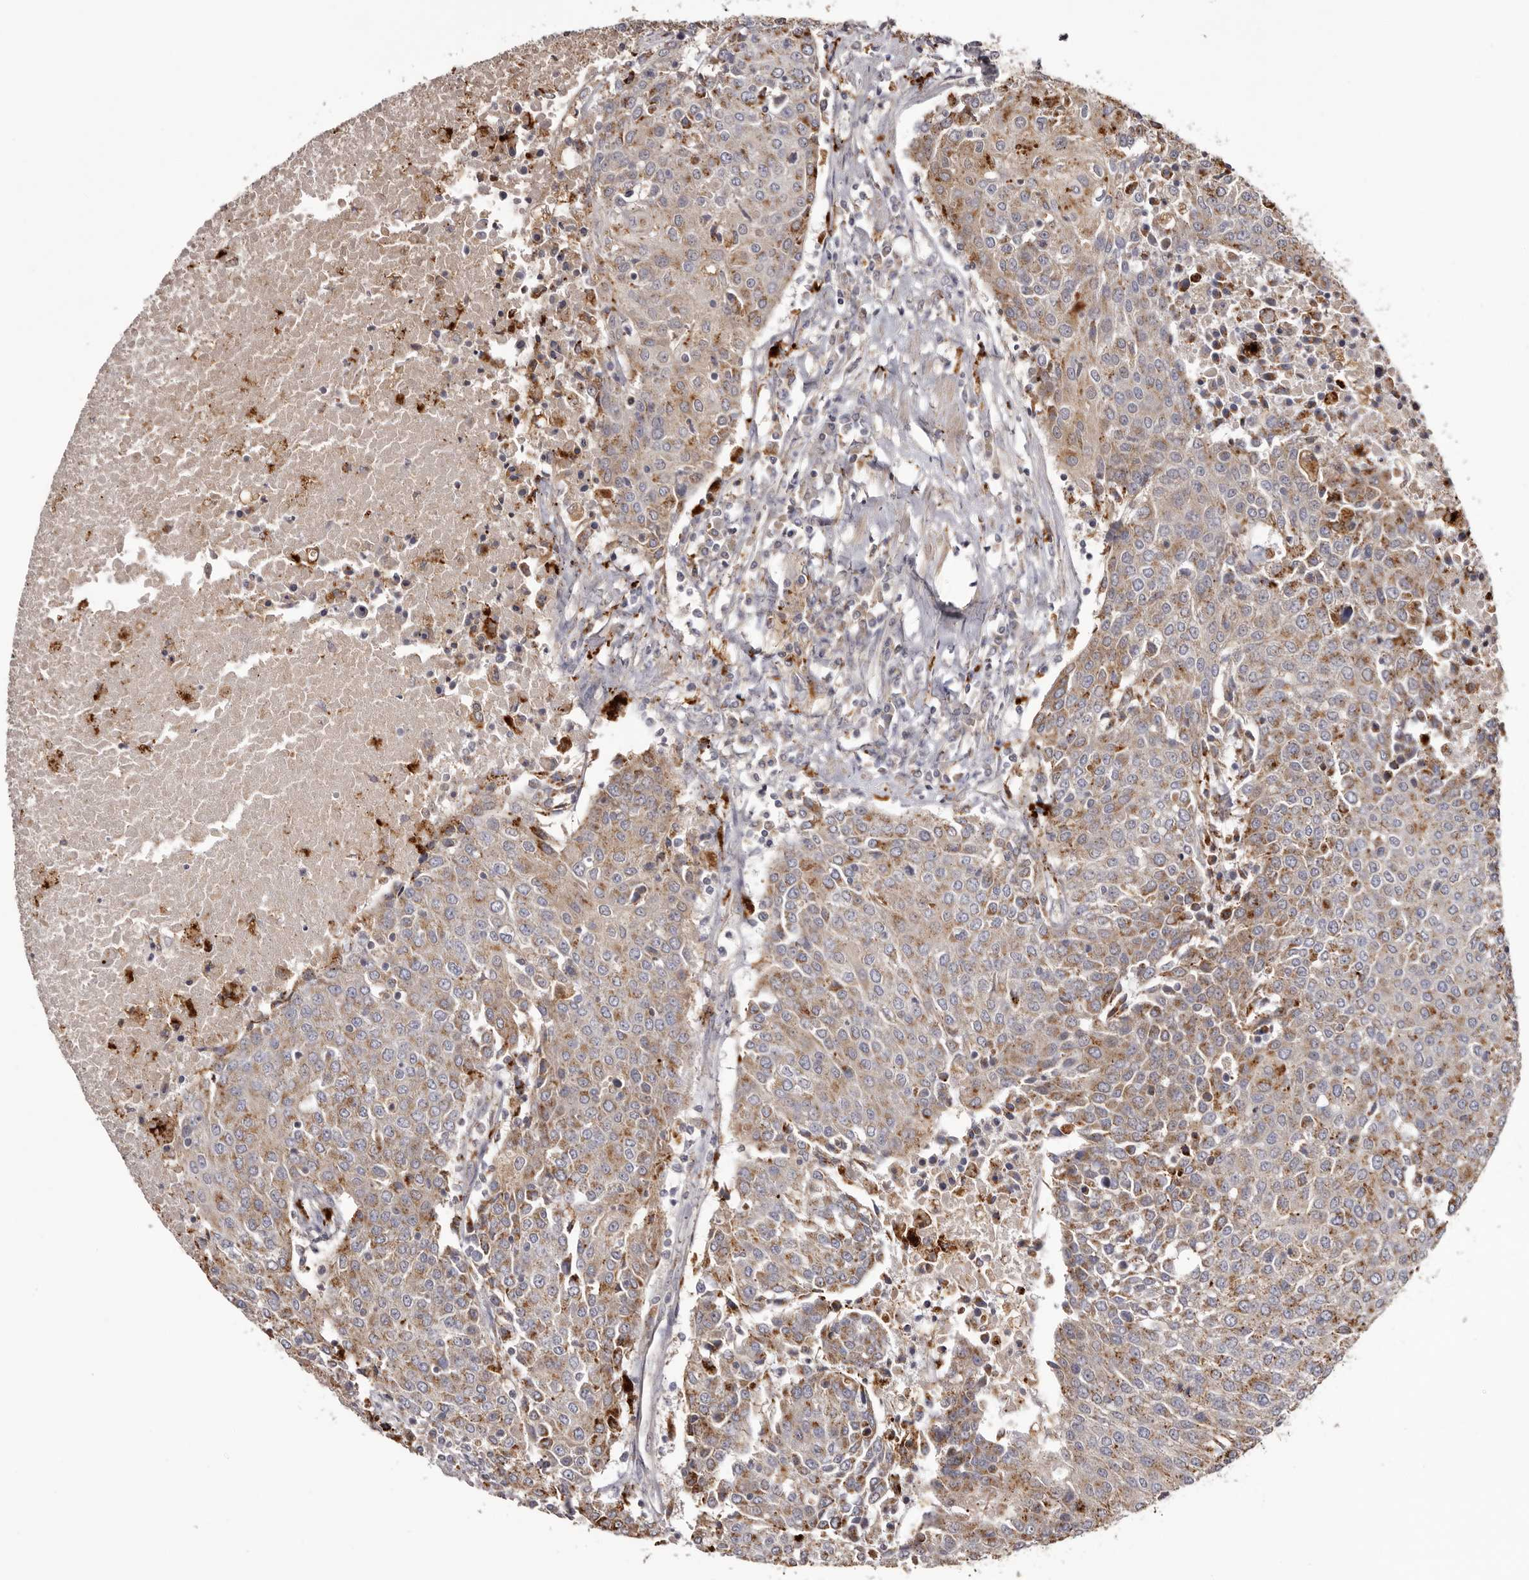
{"staining": {"intensity": "moderate", "quantity": ">75%", "location": "cytoplasmic/membranous"}, "tissue": "urothelial cancer", "cell_type": "Tumor cells", "image_type": "cancer", "snomed": [{"axis": "morphology", "description": "Urothelial carcinoma, High grade"}, {"axis": "topography", "description": "Urinary bladder"}], "caption": "Moderate cytoplasmic/membranous positivity is appreciated in about >75% of tumor cells in urothelial carcinoma (high-grade).", "gene": "MECR", "patient": {"sex": "female", "age": 85}}